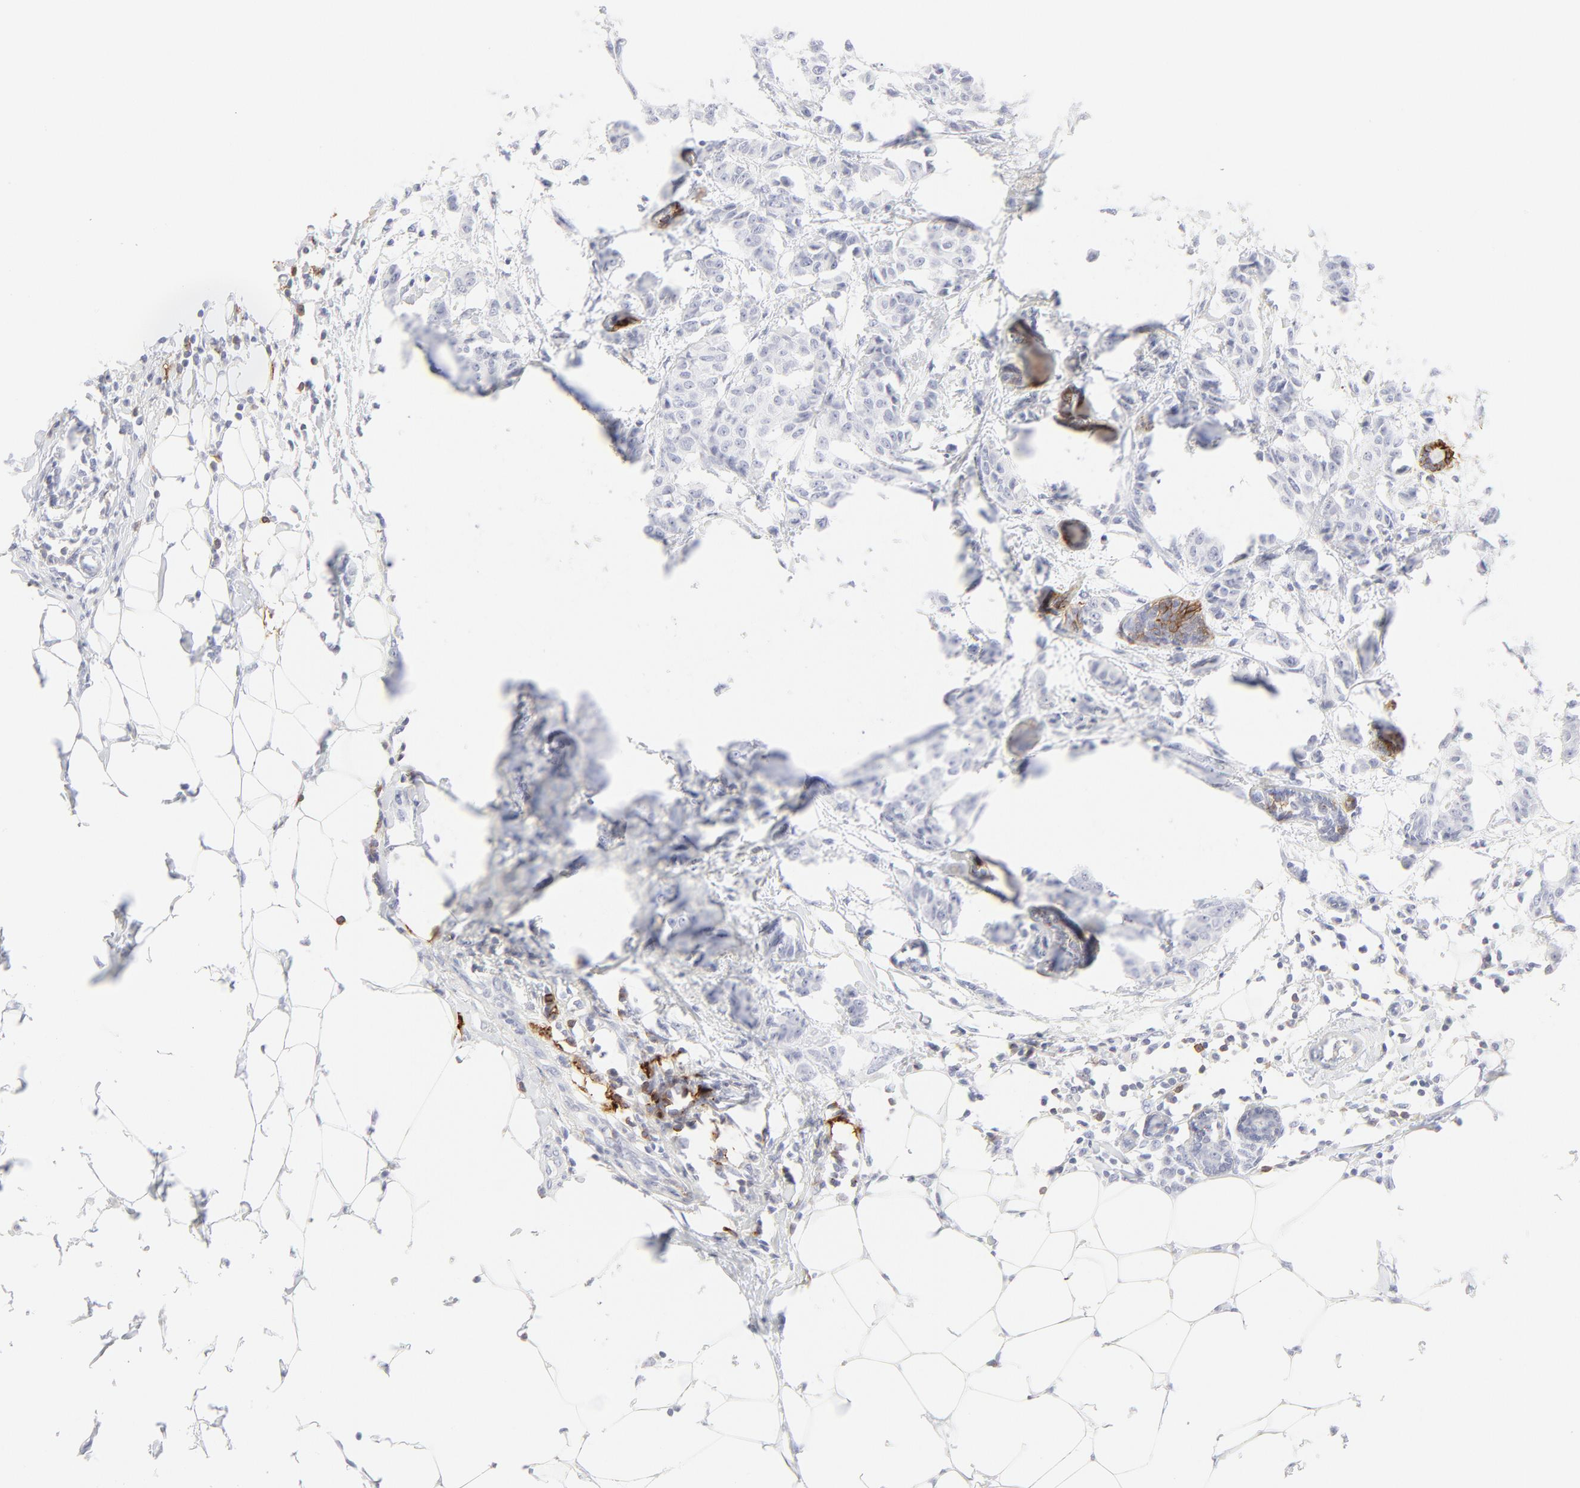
{"staining": {"intensity": "negative", "quantity": "none", "location": "none"}, "tissue": "breast cancer", "cell_type": "Tumor cells", "image_type": "cancer", "snomed": [{"axis": "morphology", "description": "Duct carcinoma"}, {"axis": "topography", "description": "Breast"}], "caption": "This is a image of IHC staining of breast infiltrating ductal carcinoma, which shows no positivity in tumor cells.", "gene": "CCR7", "patient": {"sex": "female", "age": 40}}